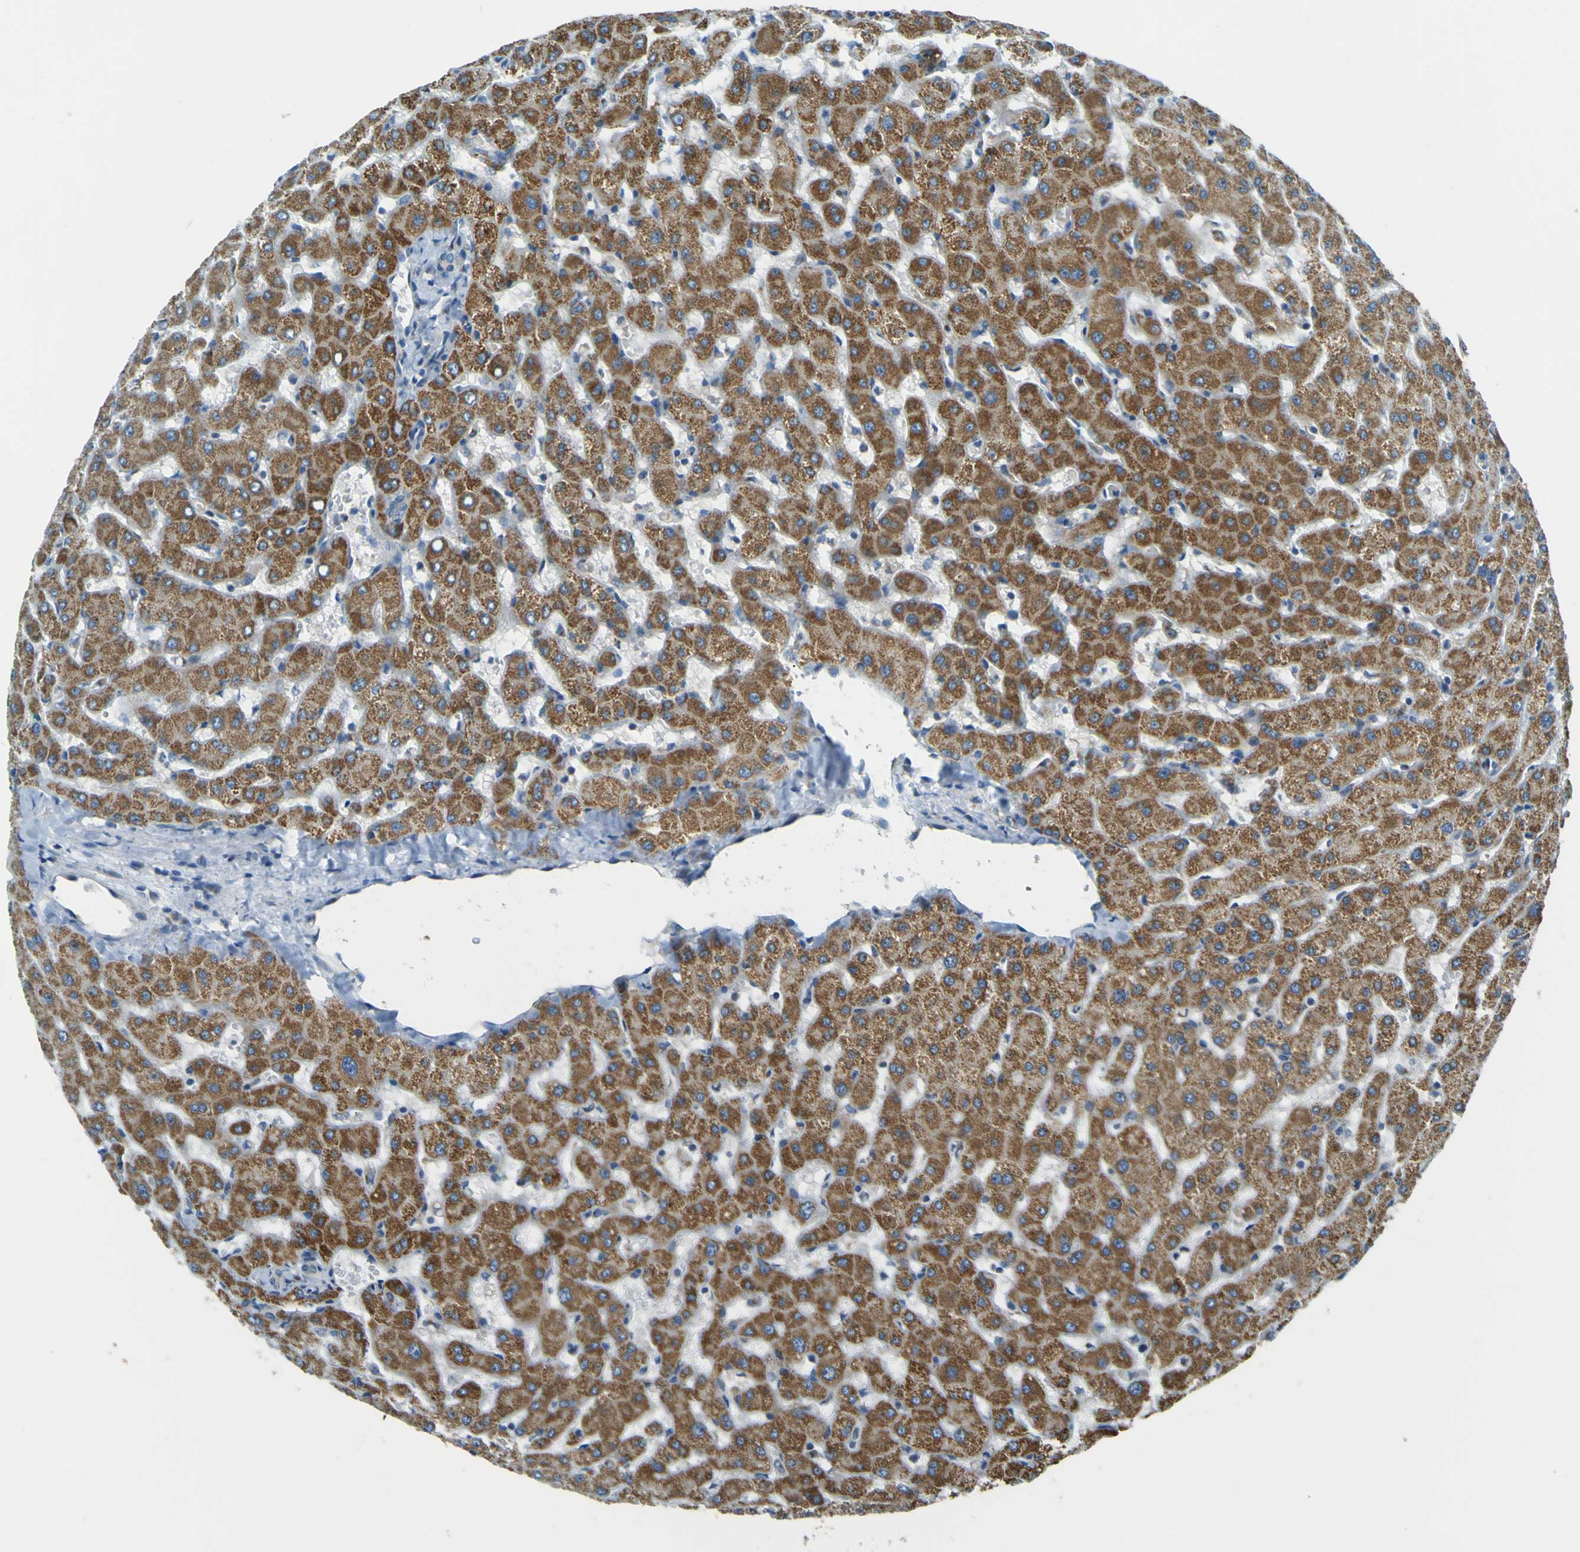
{"staining": {"intensity": "negative", "quantity": "none", "location": "none"}, "tissue": "liver", "cell_type": "Cholangiocytes", "image_type": "normal", "snomed": [{"axis": "morphology", "description": "Normal tissue, NOS"}, {"axis": "topography", "description": "Liver"}], "caption": "A micrograph of human liver is negative for staining in cholangiocytes.", "gene": "FKTN", "patient": {"sex": "female", "age": 63}}